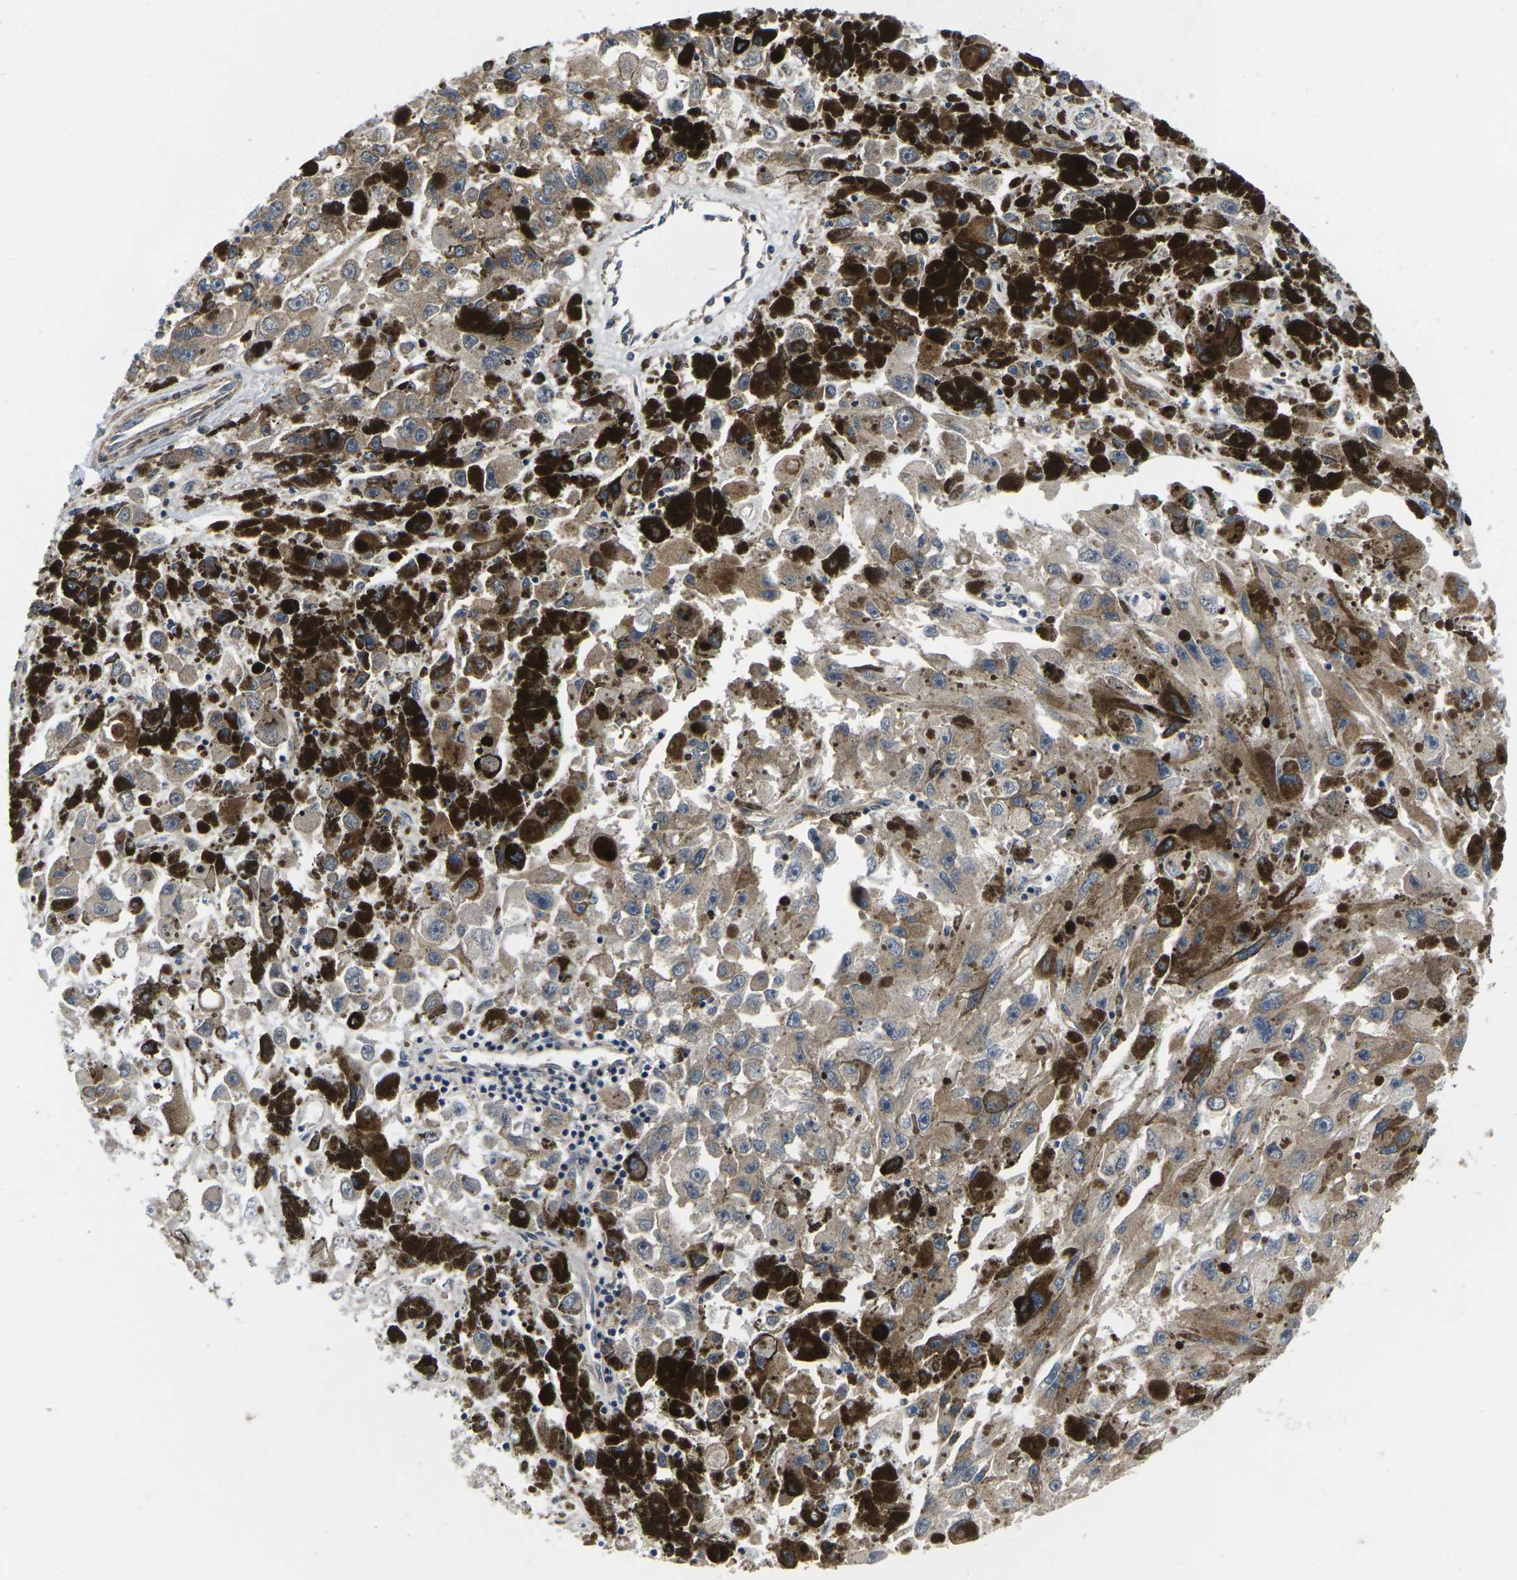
{"staining": {"intensity": "weak", "quantity": ">75%", "location": "cytoplasmic/membranous"}, "tissue": "melanoma", "cell_type": "Tumor cells", "image_type": "cancer", "snomed": [{"axis": "morphology", "description": "Malignant melanoma, NOS"}, {"axis": "topography", "description": "Skin"}], "caption": "Human melanoma stained with a brown dye reveals weak cytoplasmic/membranous positive staining in approximately >75% of tumor cells.", "gene": "DLG1", "patient": {"sex": "female", "age": 104}}